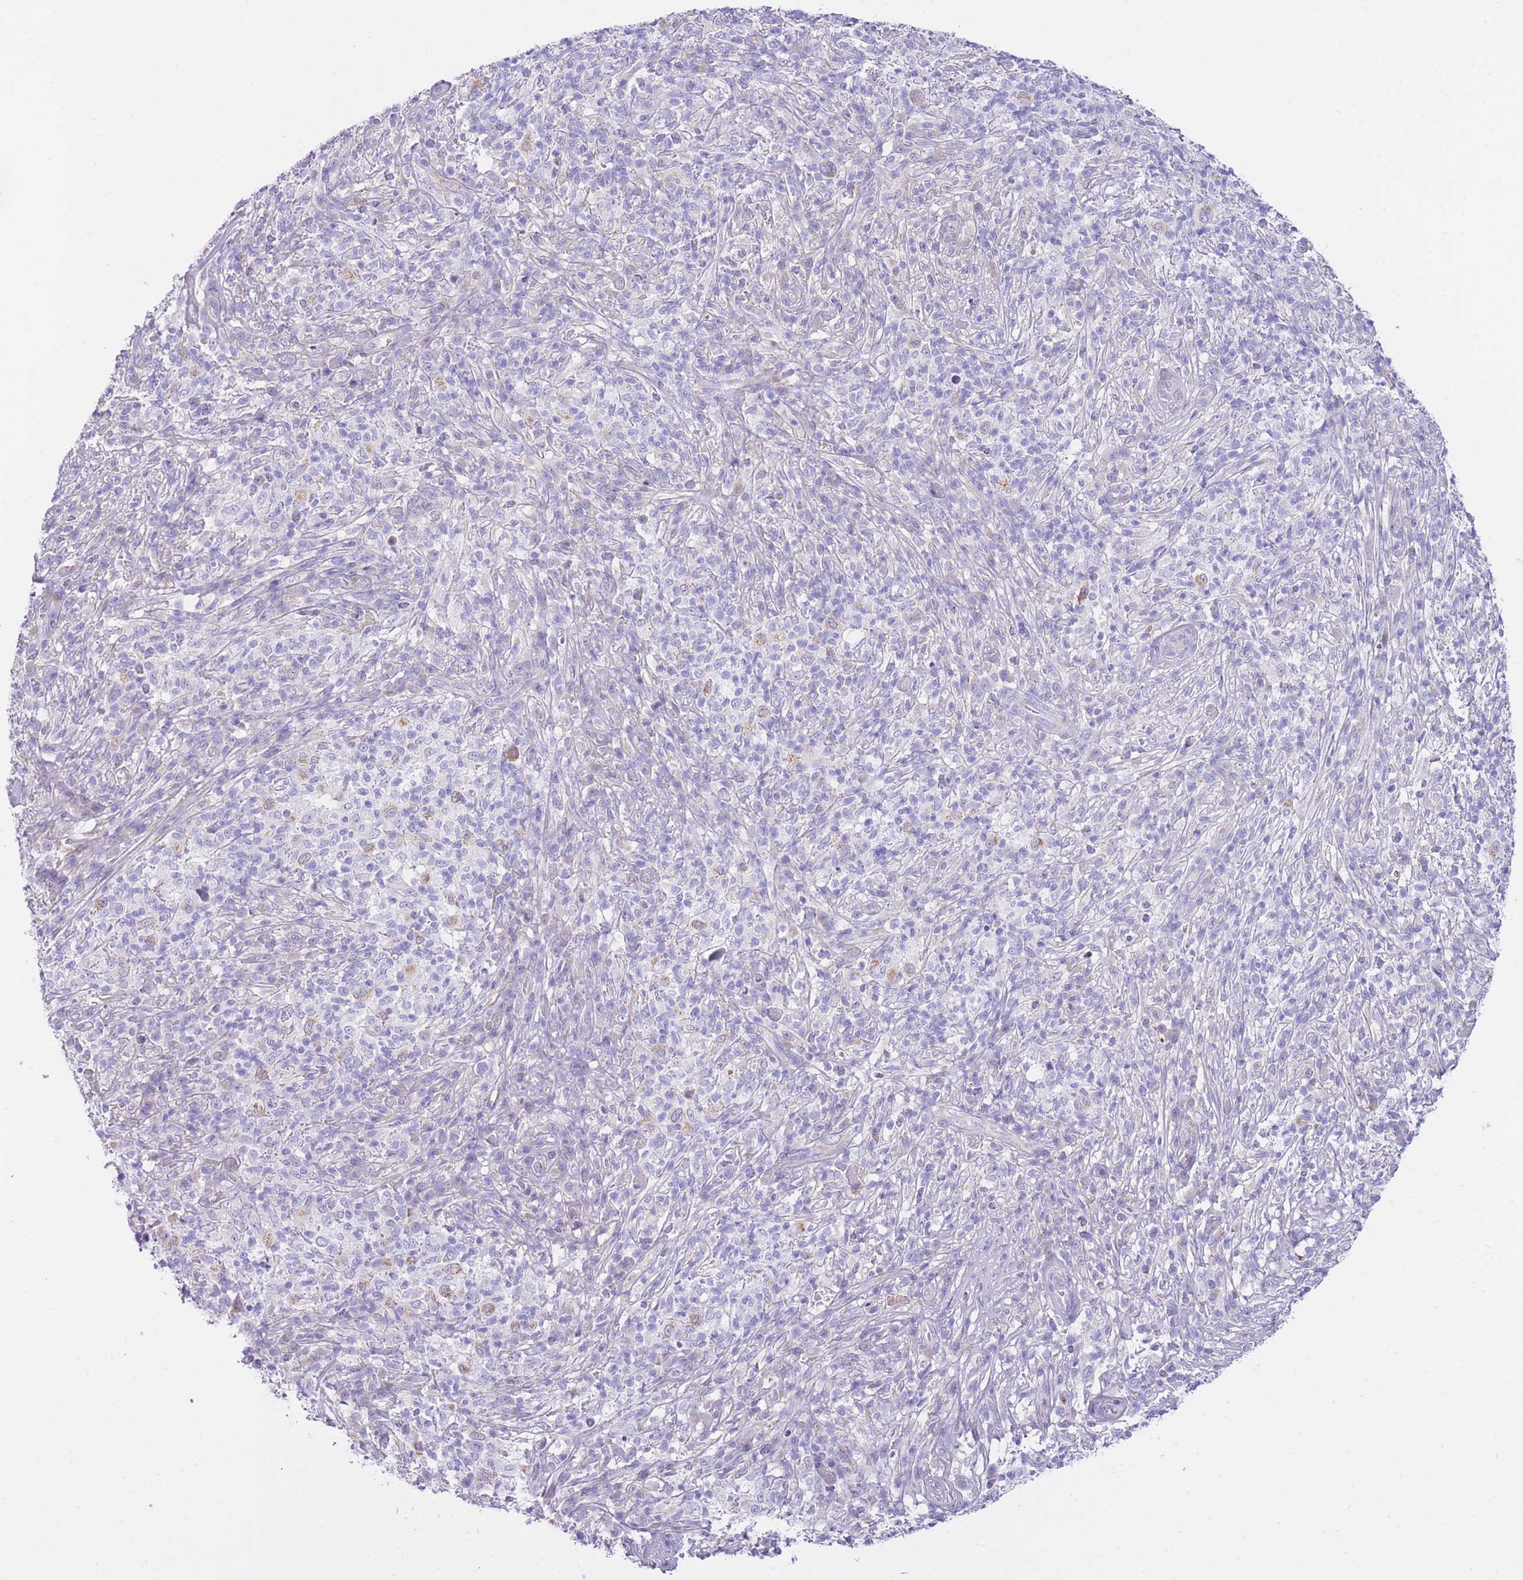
{"staining": {"intensity": "negative", "quantity": "none", "location": "none"}, "tissue": "melanoma", "cell_type": "Tumor cells", "image_type": "cancer", "snomed": [{"axis": "morphology", "description": "Malignant melanoma, NOS"}, {"axis": "topography", "description": "Skin"}], "caption": "Immunohistochemistry (IHC) of human malignant melanoma reveals no staining in tumor cells.", "gene": "PGM1", "patient": {"sex": "male", "age": 66}}